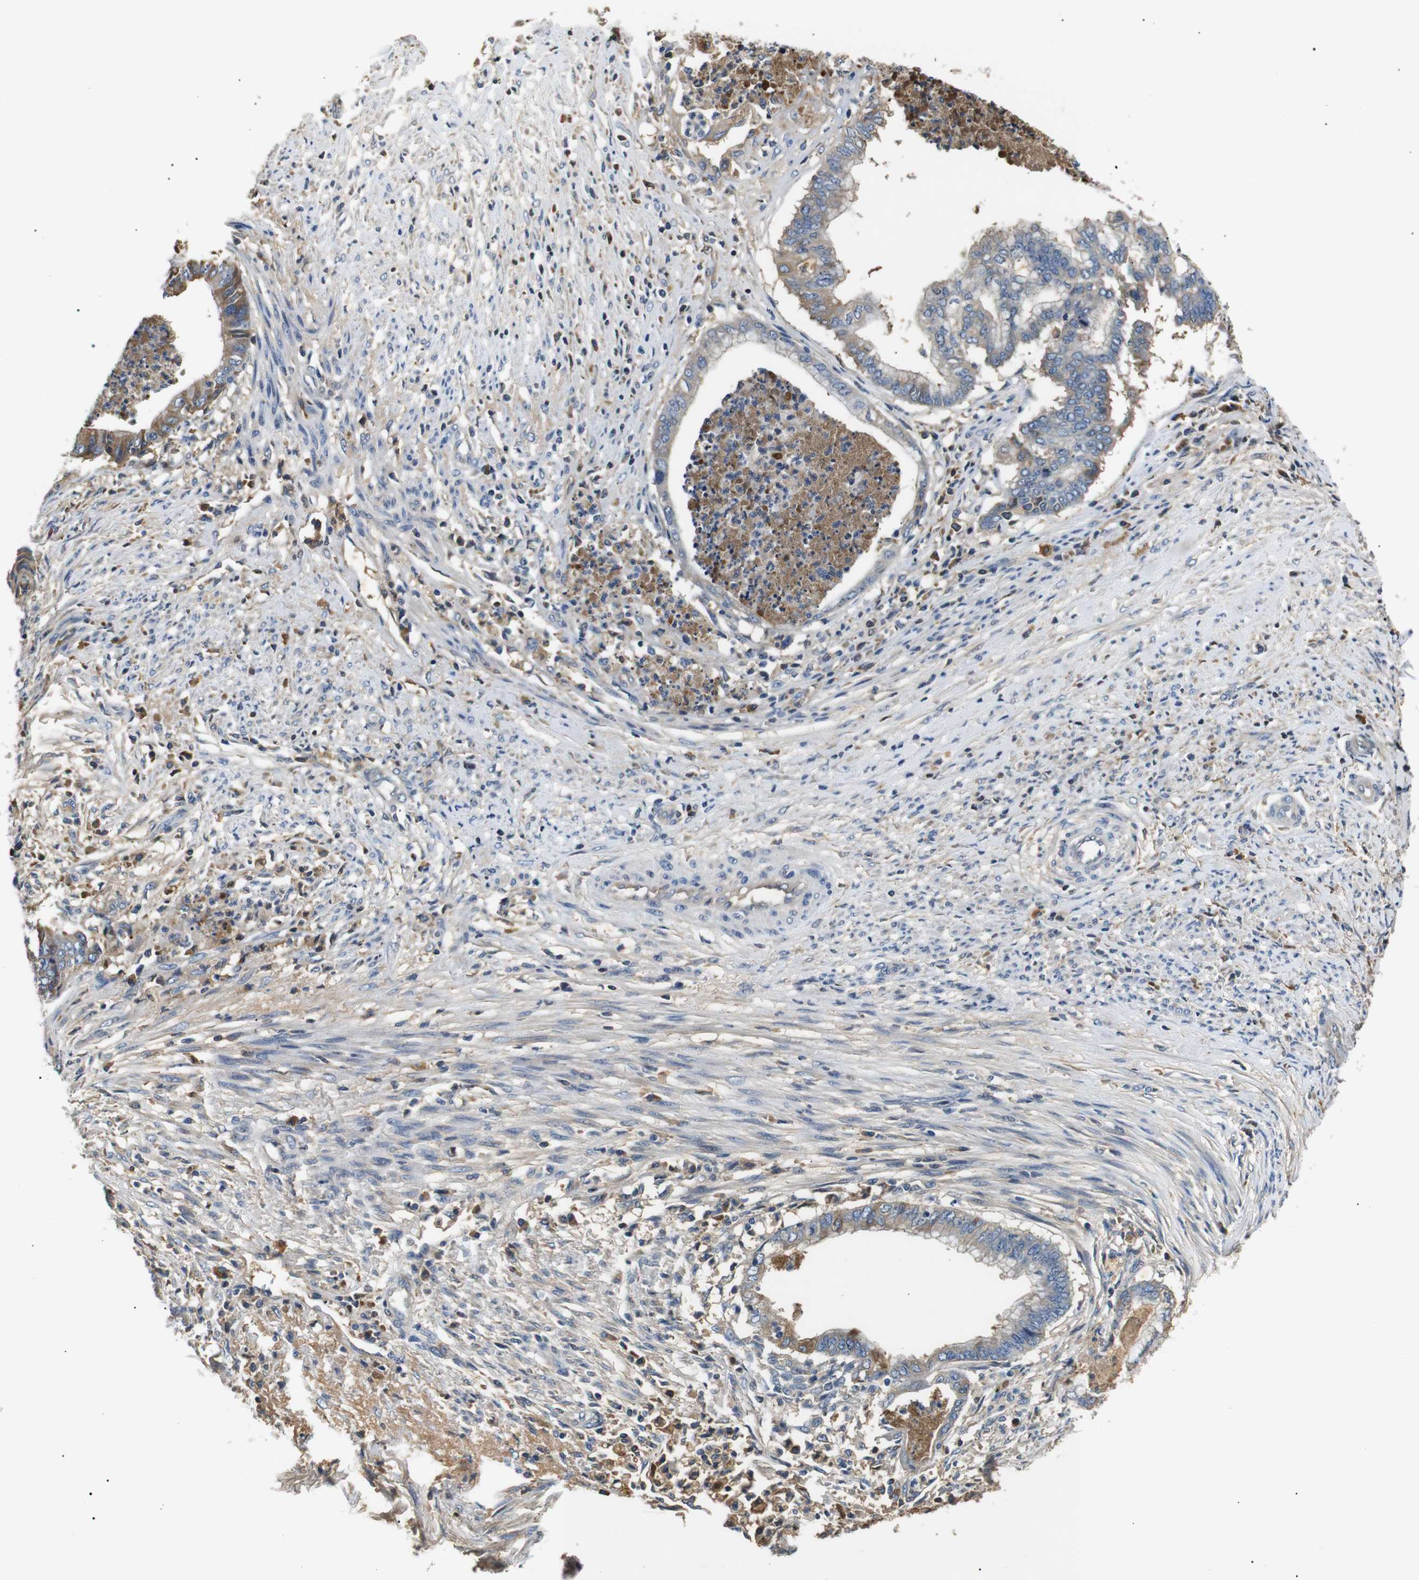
{"staining": {"intensity": "moderate", "quantity": "<25%", "location": "cytoplasmic/membranous"}, "tissue": "endometrial cancer", "cell_type": "Tumor cells", "image_type": "cancer", "snomed": [{"axis": "morphology", "description": "Necrosis, NOS"}, {"axis": "morphology", "description": "Adenocarcinoma, NOS"}, {"axis": "topography", "description": "Endometrium"}], "caption": "Immunohistochemical staining of human endometrial adenocarcinoma exhibits low levels of moderate cytoplasmic/membranous staining in about <25% of tumor cells.", "gene": "LHCGR", "patient": {"sex": "female", "age": 79}}